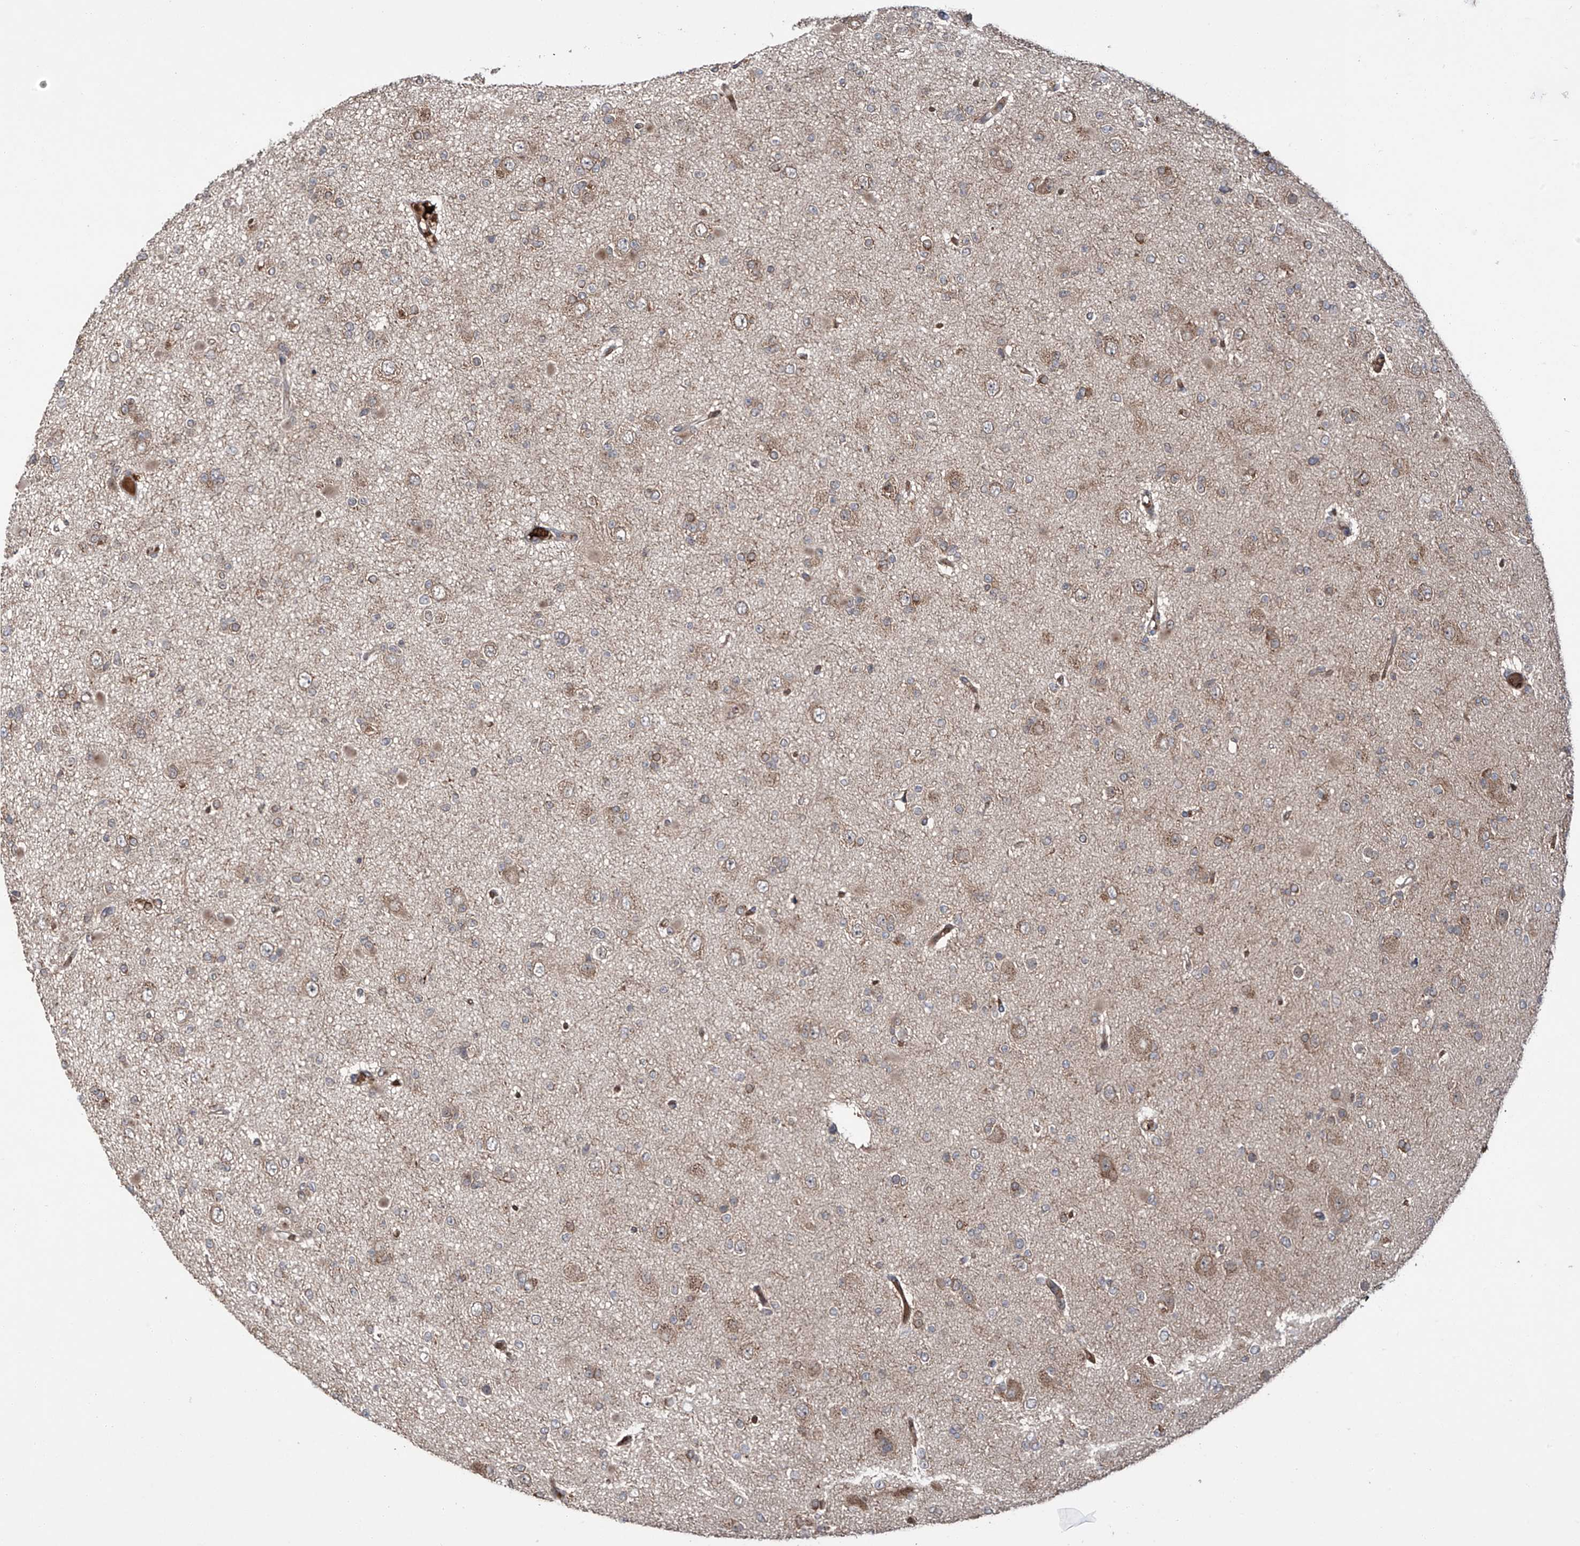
{"staining": {"intensity": "weak", "quantity": "<25%", "location": "cytoplasmic/membranous"}, "tissue": "glioma", "cell_type": "Tumor cells", "image_type": "cancer", "snomed": [{"axis": "morphology", "description": "Glioma, malignant, Low grade"}, {"axis": "topography", "description": "Brain"}], "caption": "Tumor cells are negative for brown protein staining in malignant low-grade glioma.", "gene": "ZDHHC9", "patient": {"sex": "female", "age": 22}}